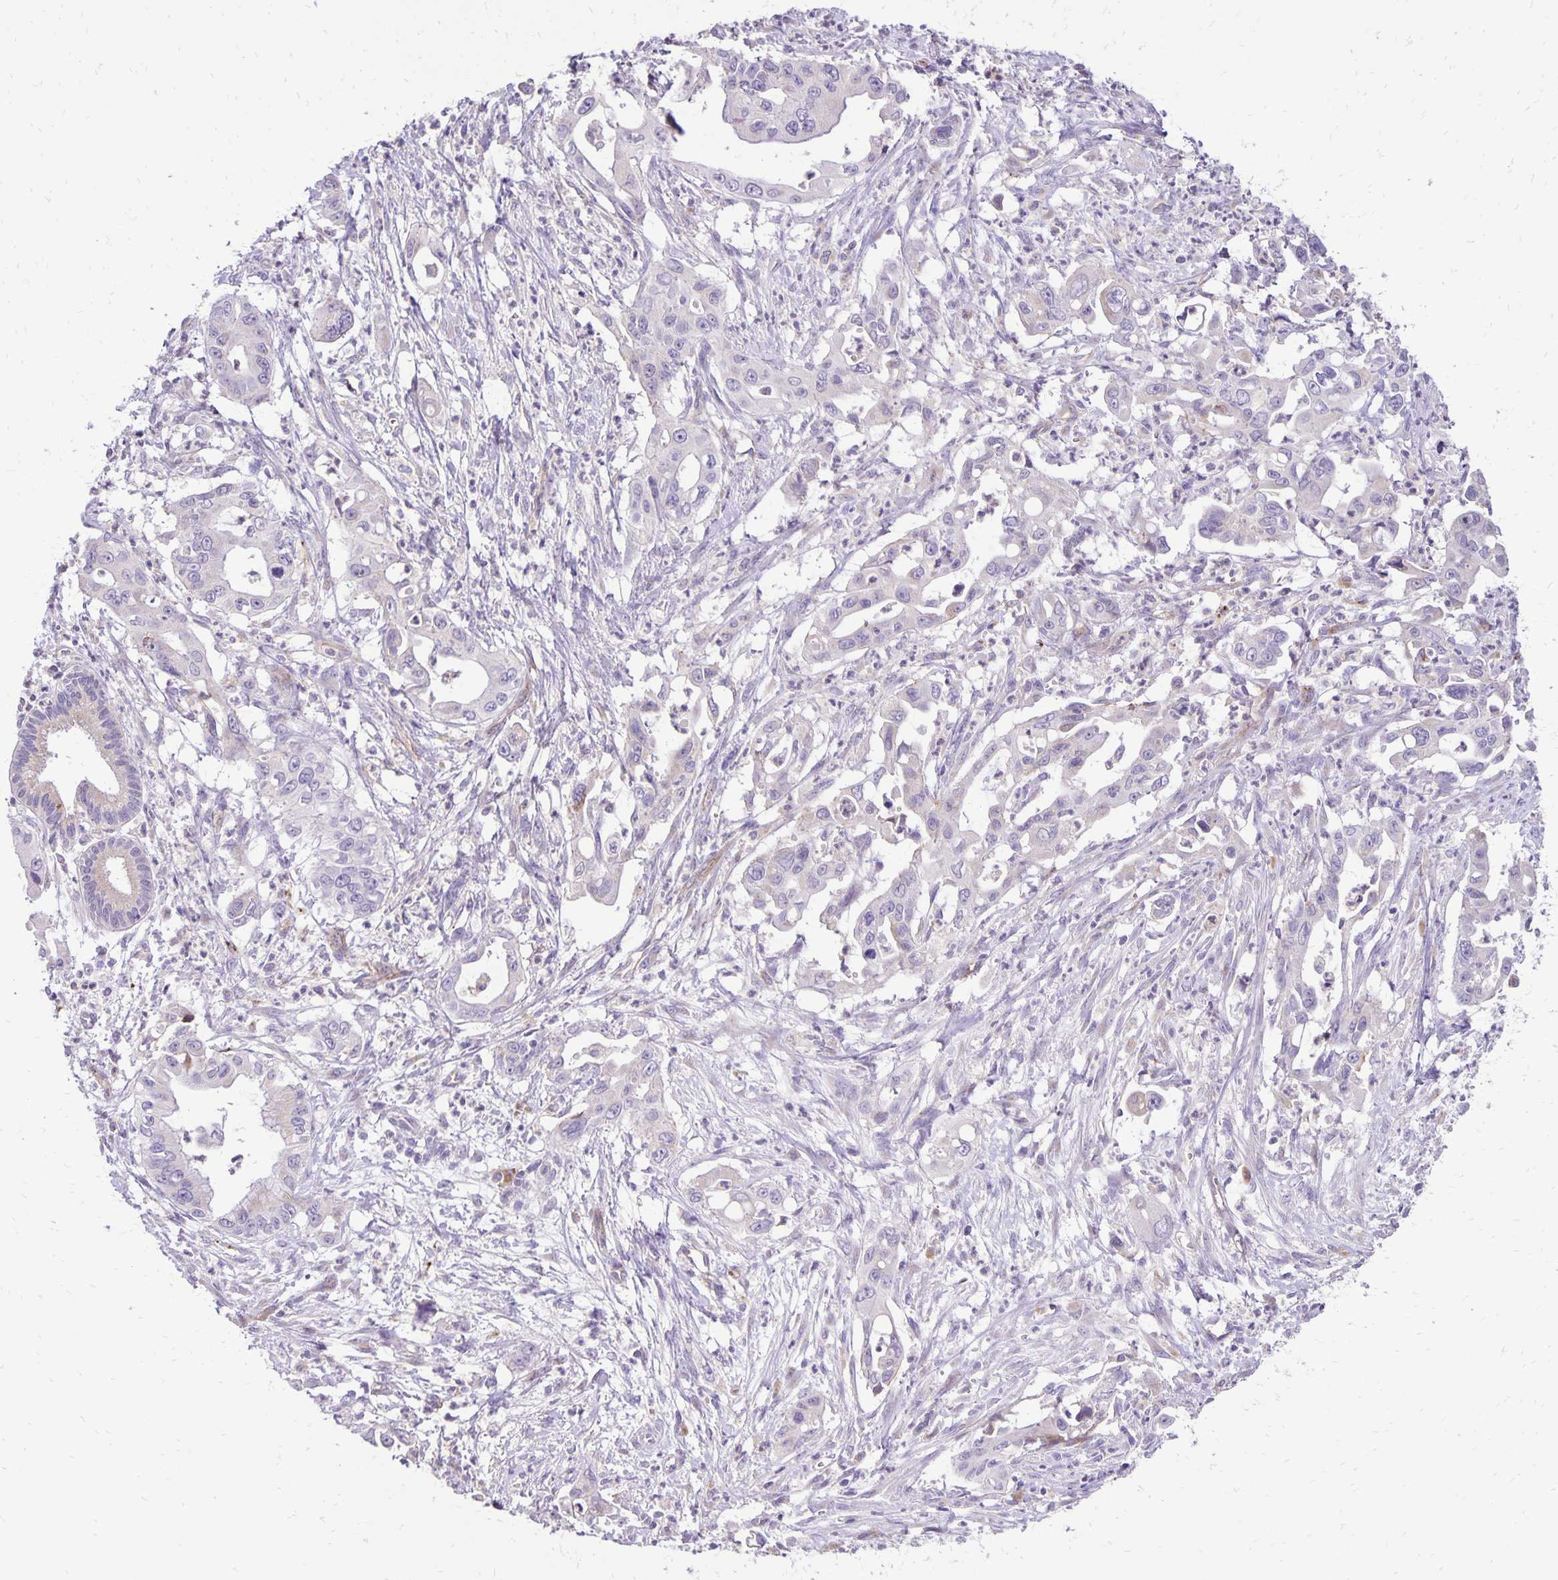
{"staining": {"intensity": "negative", "quantity": "none", "location": "none"}, "tissue": "pancreatic cancer", "cell_type": "Tumor cells", "image_type": "cancer", "snomed": [{"axis": "morphology", "description": "Adenocarcinoma, NOS"}, {"axis": "topography", "description": "Pancreas"}], "caption": "Protein analysis of pancreatic adenocarcinoma exhibits no significant staining in tumor cells. (DAB immunohistochemistry visualized using brightfield microscopy, high magnification).", "gene": "EIF5A", "patient": {"sex": "male", "age": 61}}